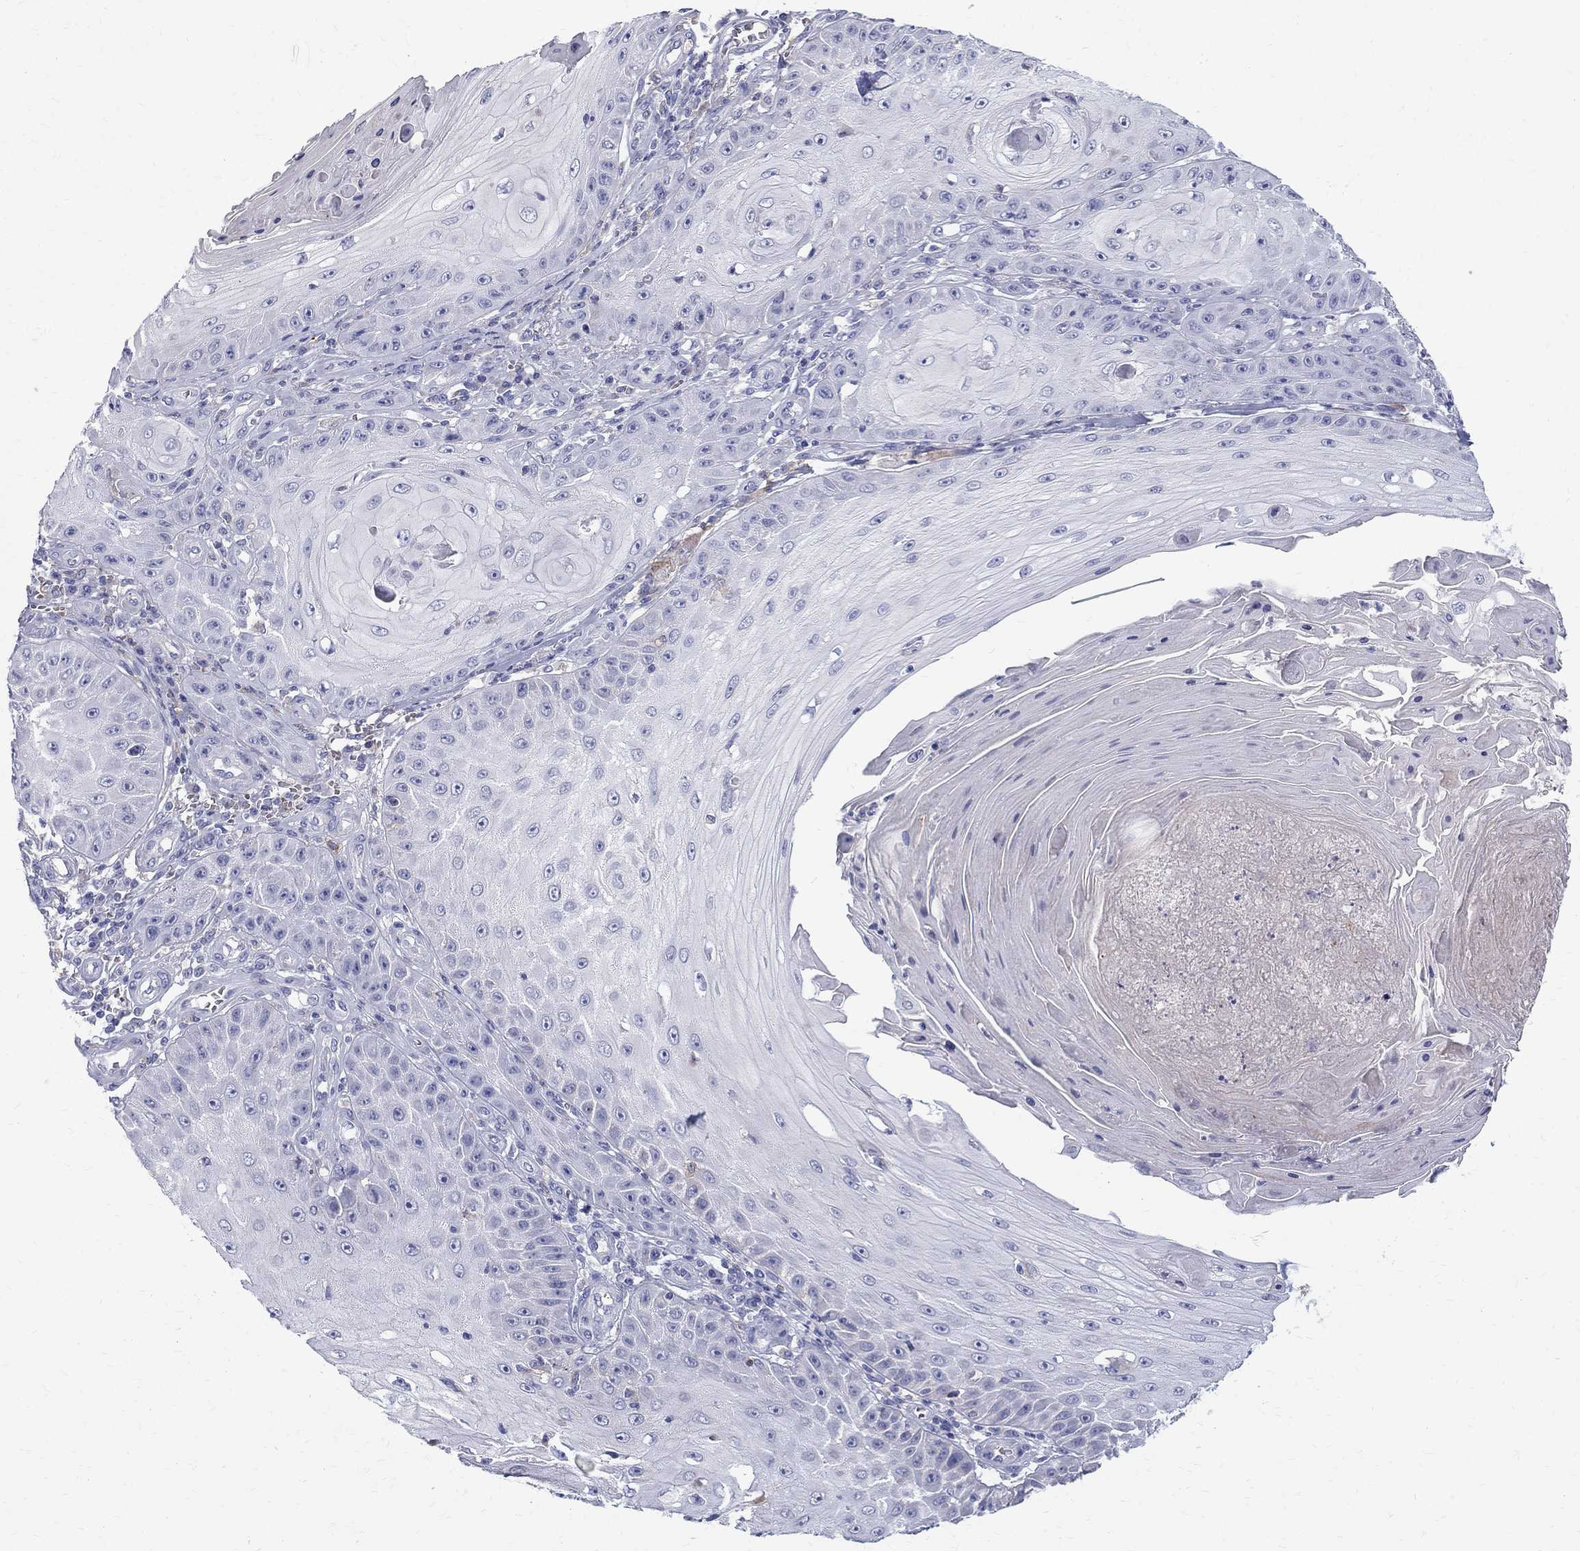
{"staining": {"intensity": "negative", "quantity": "none", "location": "none"}, "tissue": "skin cancer", "cell_type": "Tumor cells", "image_type": "cancer", "snomed": [{"axis": "morphology", "description": "Squamous cell carcinoma, NOS"}, {"axis": "topography", "description": "Skin"}], "caption": "An image of human skin cancer (squamous cell carcinoma) is negative for staining in tumor cells. (DAB immunohistochemistry (IHC), high magnification).", "gene": "AGER", "patient": {"sex": "male", "age": 70}}